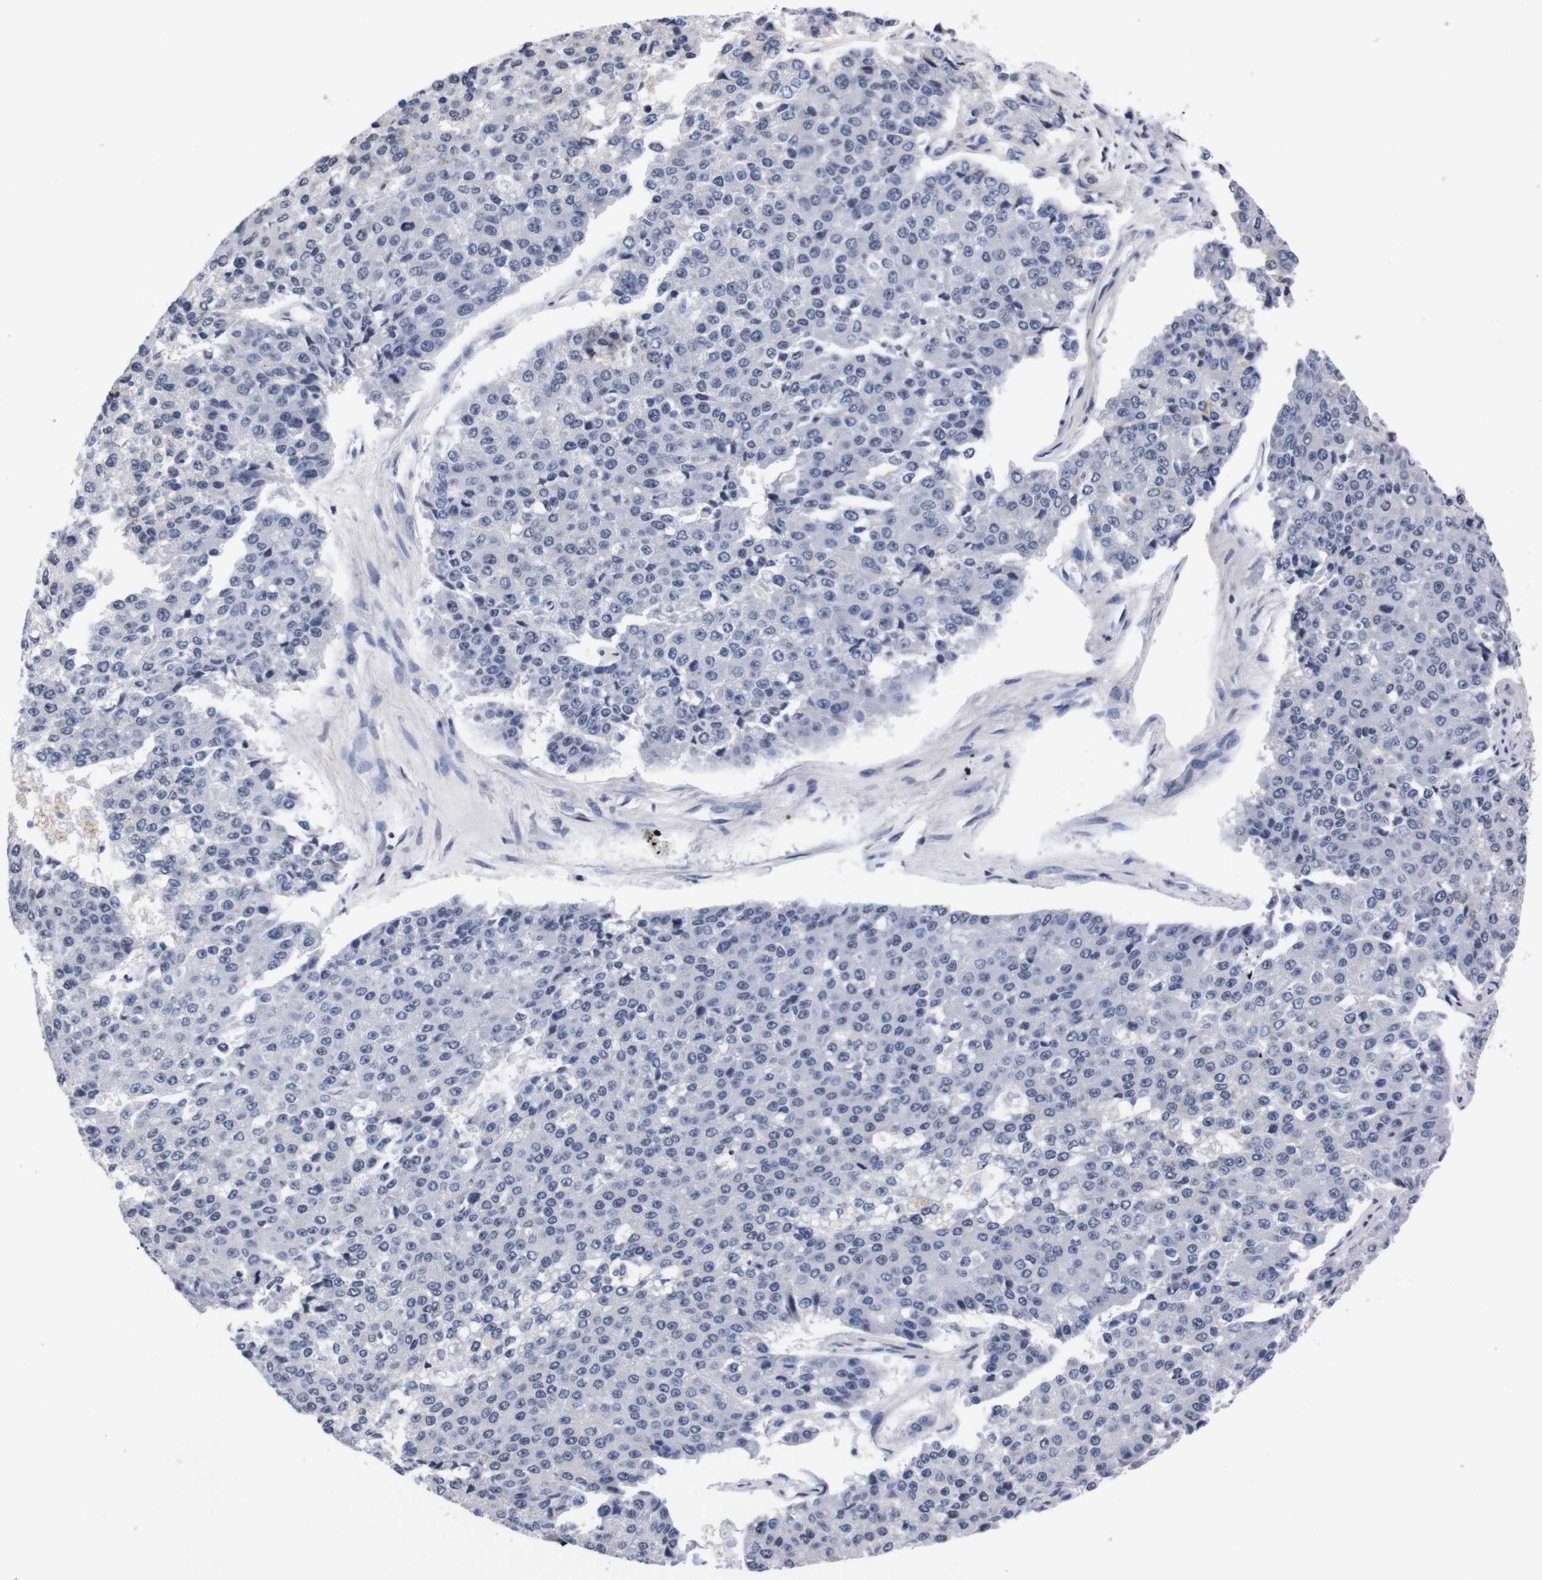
{"staining": {"intensity": "negative", "quantity": "none", "location": "none"}, "tissue": "pancreatic cancer", "cell_type": "Tumor cells", "image_type": "cancer", "snomed": [{"axis": "morphology", "description": "Adenocarcinoma, NOS"}, {"axis": "topography", "description": "Pancreas"}], "caption": "This is a micrograph of IHC staining of pancreatic adenocarcinoma, which shows no positivity in tumor cells.", "gene": "TNFRSF21", "patient": {"sex": "male", "age": 50}}